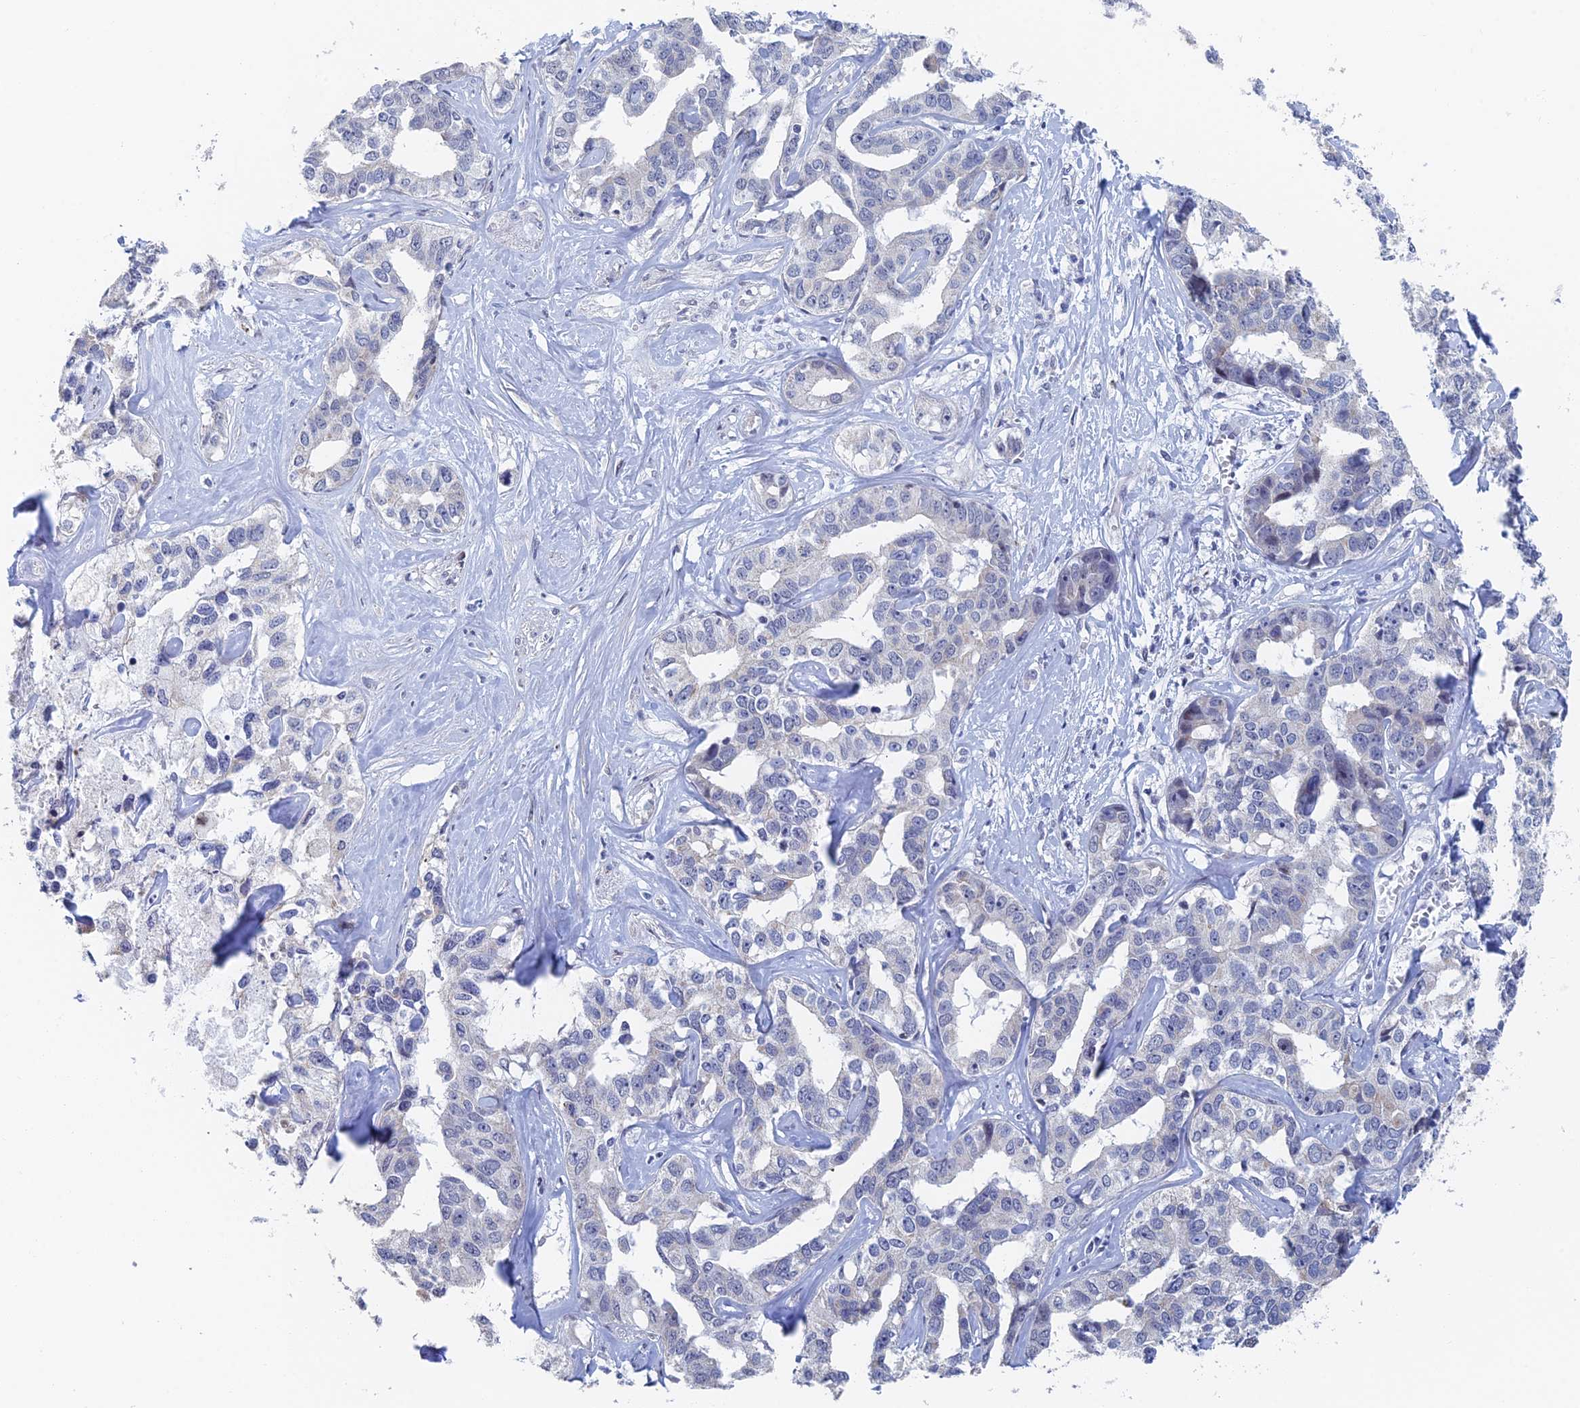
{"staining": {"intensity": "negative", "quantity": "none", "location": "none"}, "tissue": "liver cancer", "cell_type": "Tumor cells", "image_type": "cancer", "snomed": [{"axis": "morphology", "description": "Cholangiocarcinoma"}, {"axis": "topography", "description": "Liver"}], "caption": "Liver cholangiocarcinoma was stained to show a protein in brown. There is no significant staining in tumor cells.", "gene": "GMNC", "patient": {"sex": "male", "age": 59}}